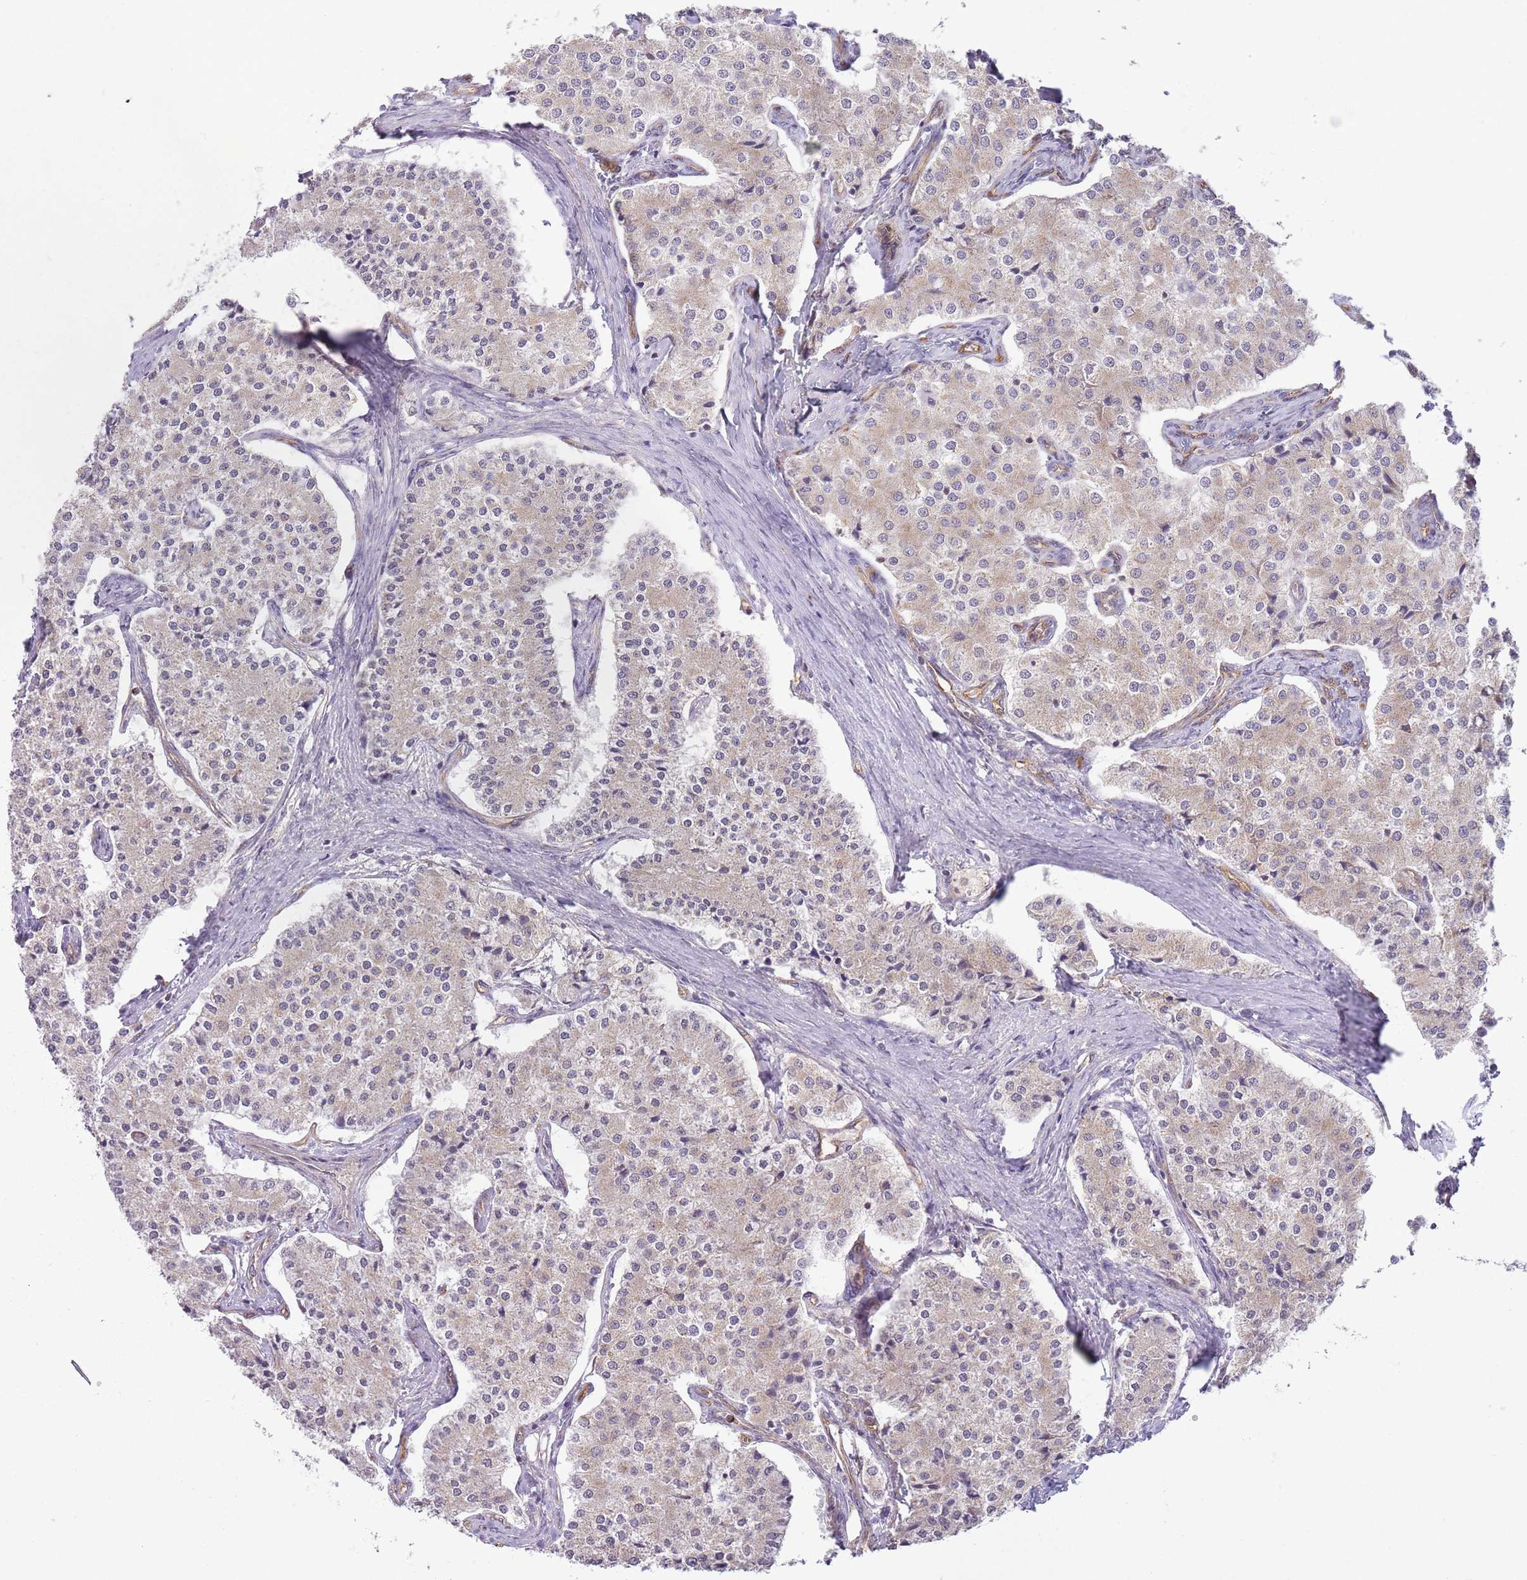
{"staining": {"intensity": "weak", "quantity": "<25%", "location": "cytoplasmic/membranous"}, "tissue": "carcinoid", "cell_type": "Tumor cells", "image_type": "cancer", "snomed": [{"axis": "morphology", "description": "Carcinoid, malignant, NOS"}, {"axis": "topography", "description": "Colon"}], "caption": "A photomicrograph of malignant carcinoid stained for a protein demonstrates no brown staining in tumor cells.", "gene": "SKOR2", "patient": {"sex": "female", "age": 52}}